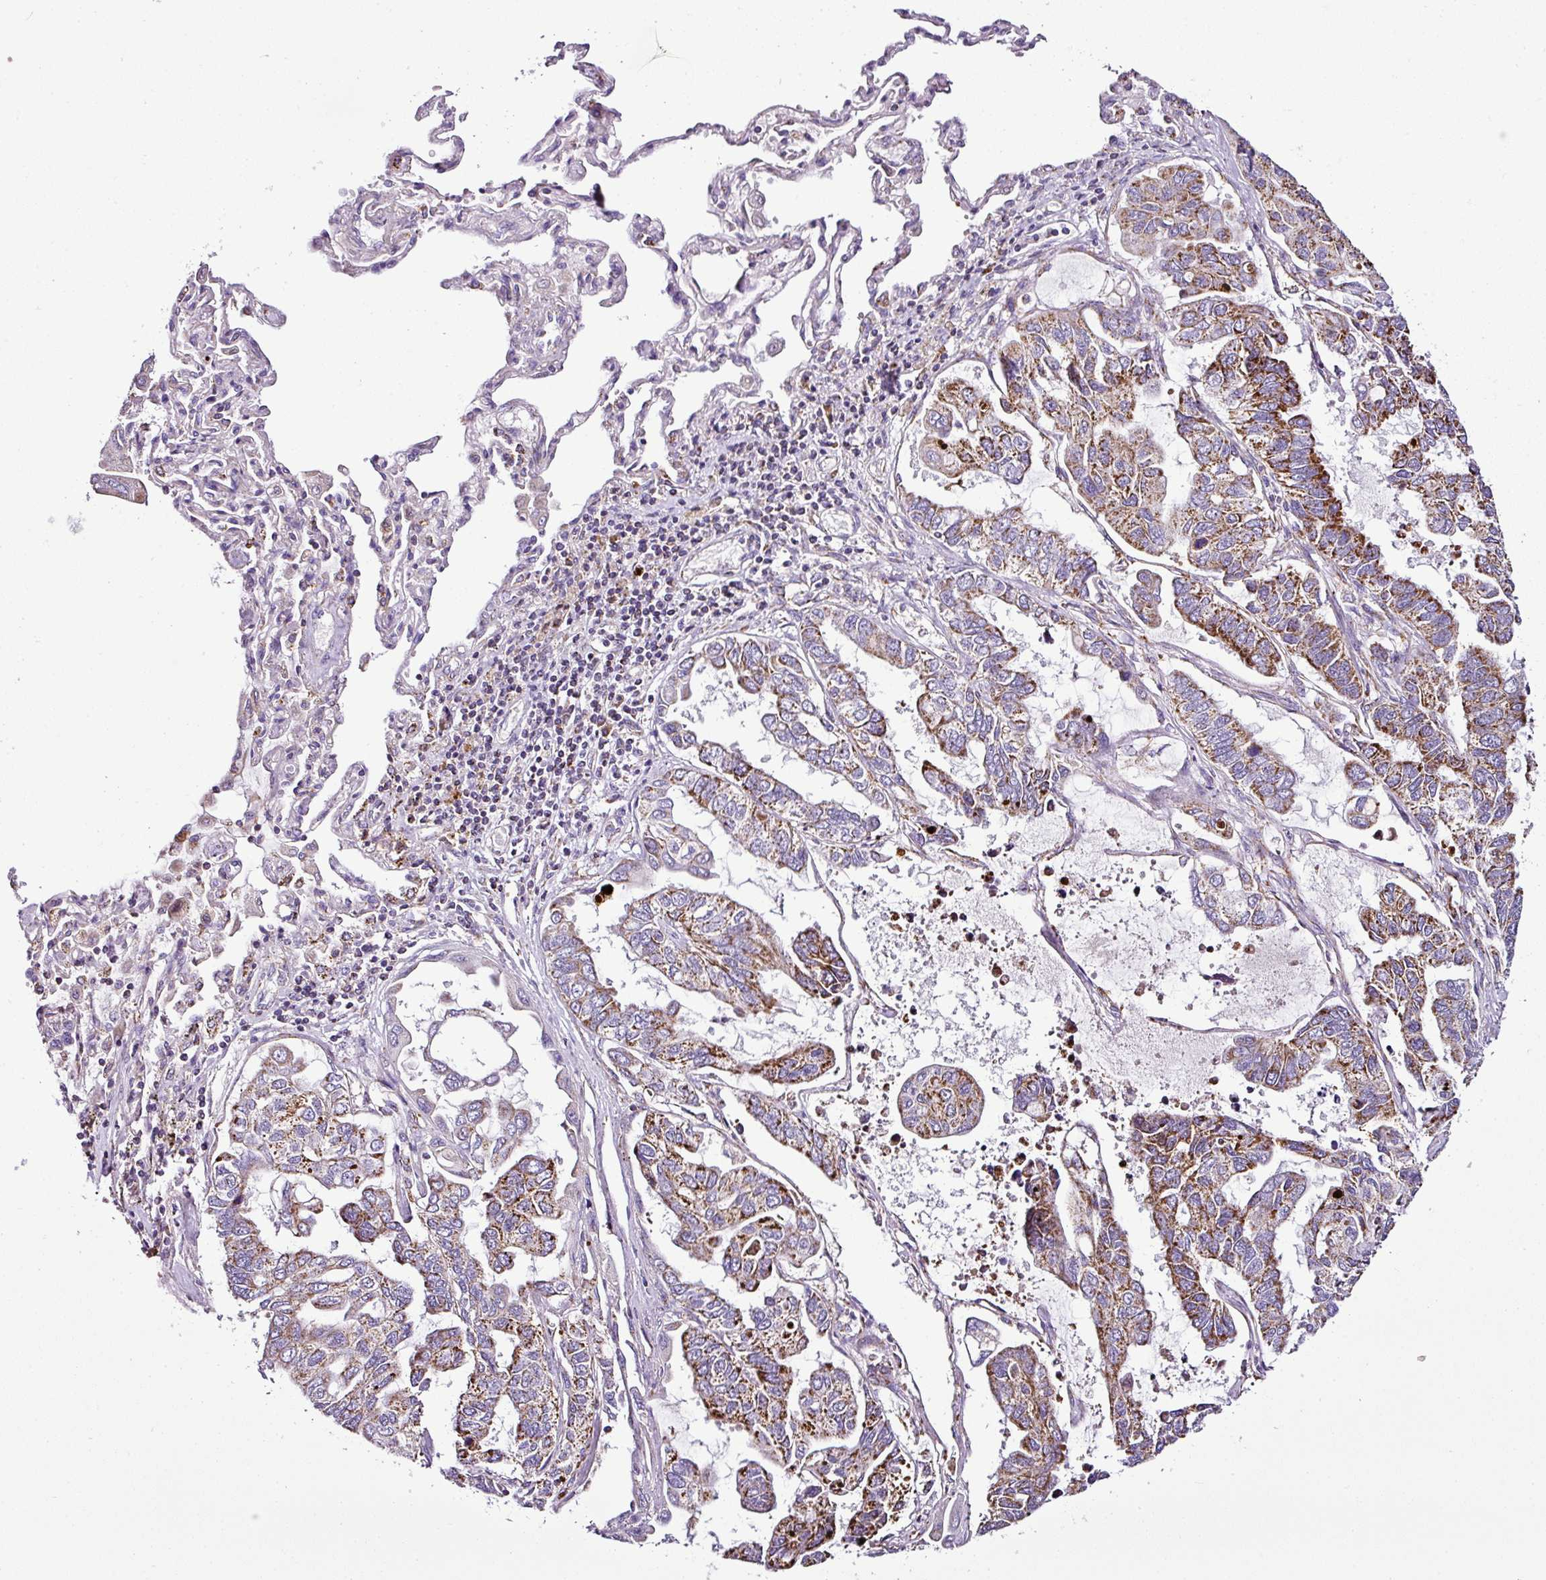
{"staining": {"intensity": "strong", "quantity": "25%-75%", "location": "cytoplasmic/membranous"}, "tissue": "lung cancer", "cell_type": "Tumor cells", "image_type": "cancer", "snomed": [{"axis": "morphology", "description": "Adenocarcinoma, NOS"}, {"axis": "topography", "description": "Lung"}], "caption": "Protein staining reveals strong cytoplasmic/membranous expression in approximately 25%-75% of tumor cells in lung adenocarcinoma.", "gene": "DPAGT1", "patient": {"sex": "male", "age": 64}}